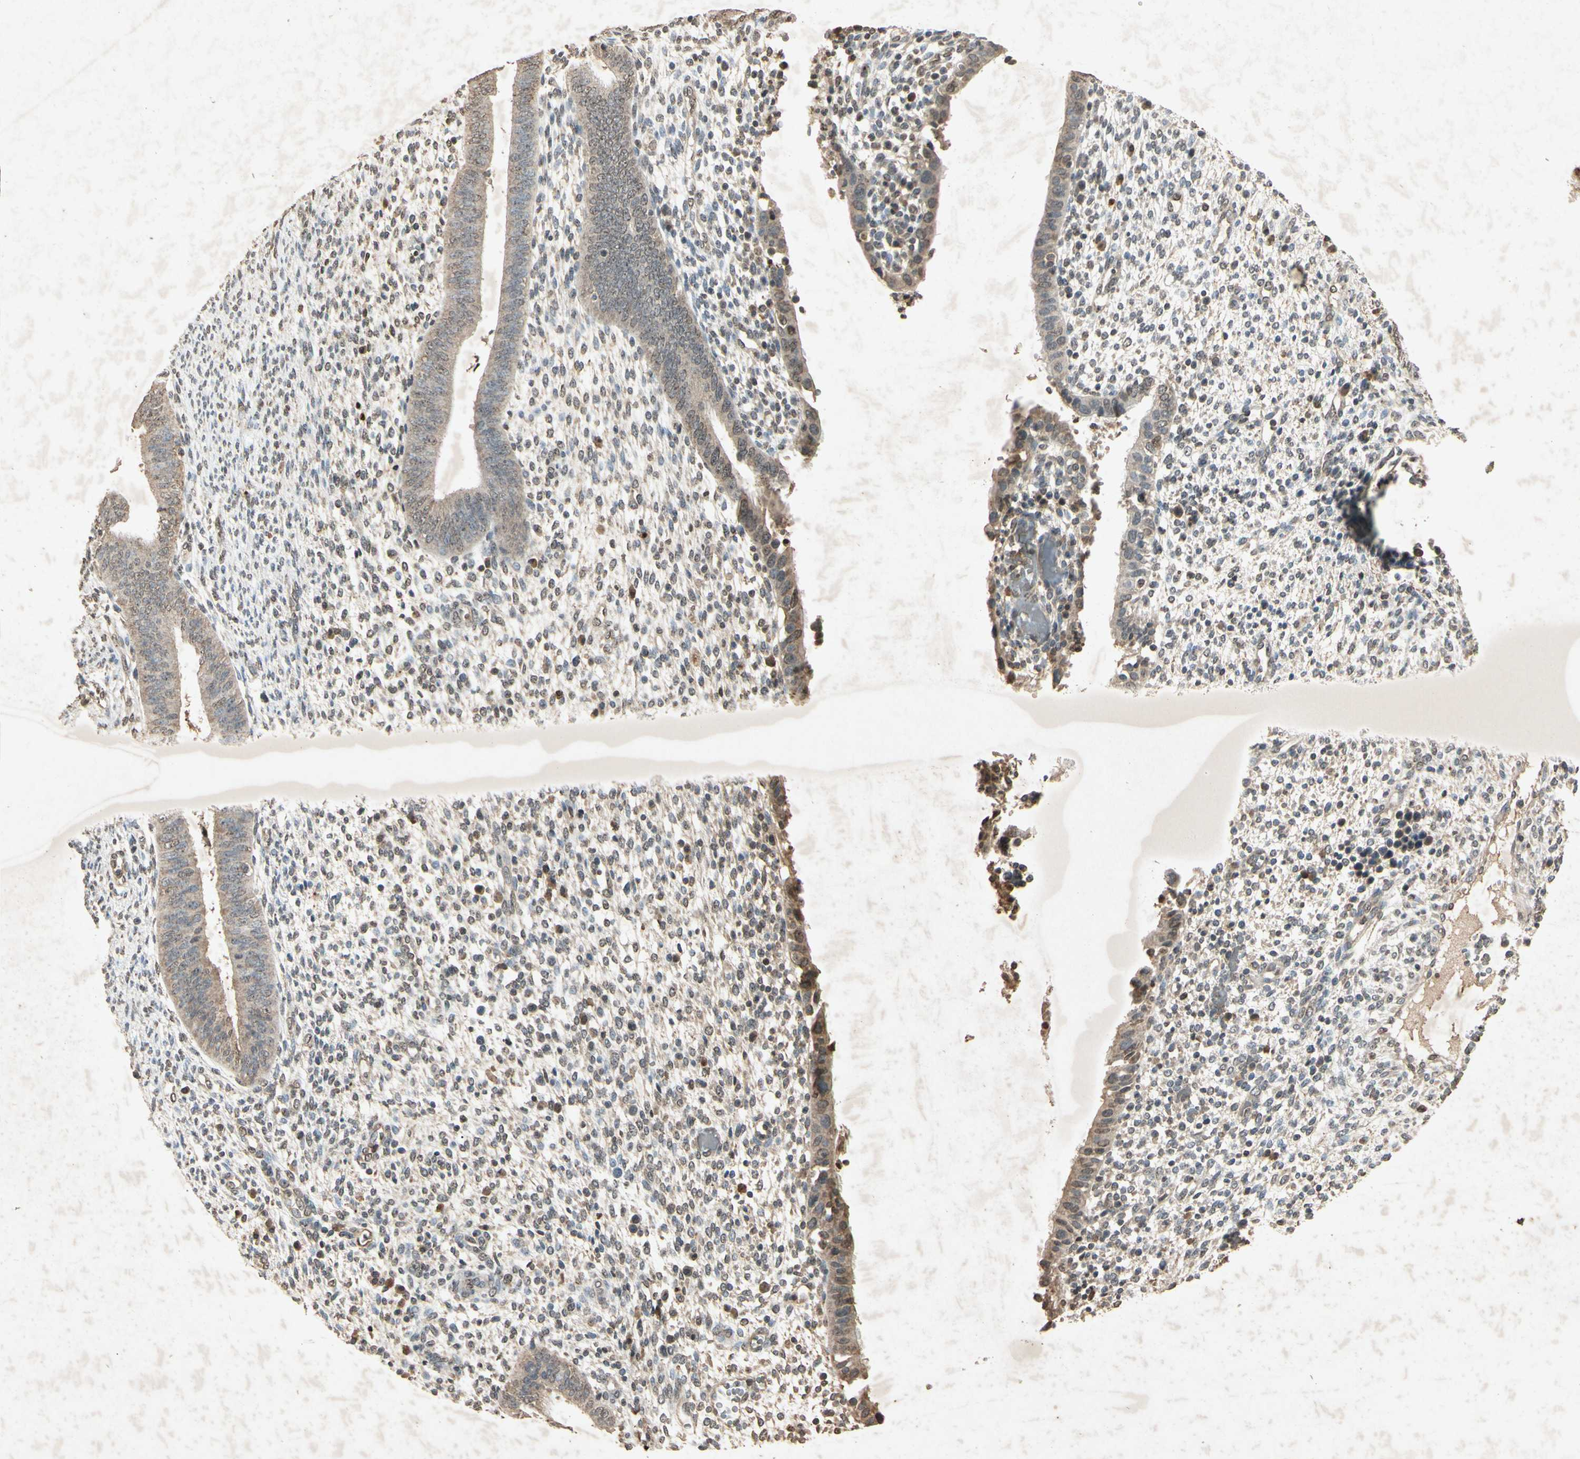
{"staining": {"intensity": "weak", "quantity": "<25%", "location": "cytoplasmic/membranous"}, "tissue": "endometrium", "cell_type": "Cells in endometrial stroma", "image_type": "normal", "snomed": [{"axis": "morphology", "description": "Normal tissue, NOS"}, {"axis": "topography", "description": "Endometrium"}], "caption": "IHC image of unremarkable human endometrium stained for a protein (brown), which displays no expression in cells in endometrial stroma.", "gene": "MSRB1", "patient": {"sex": "female", "age": 35}}